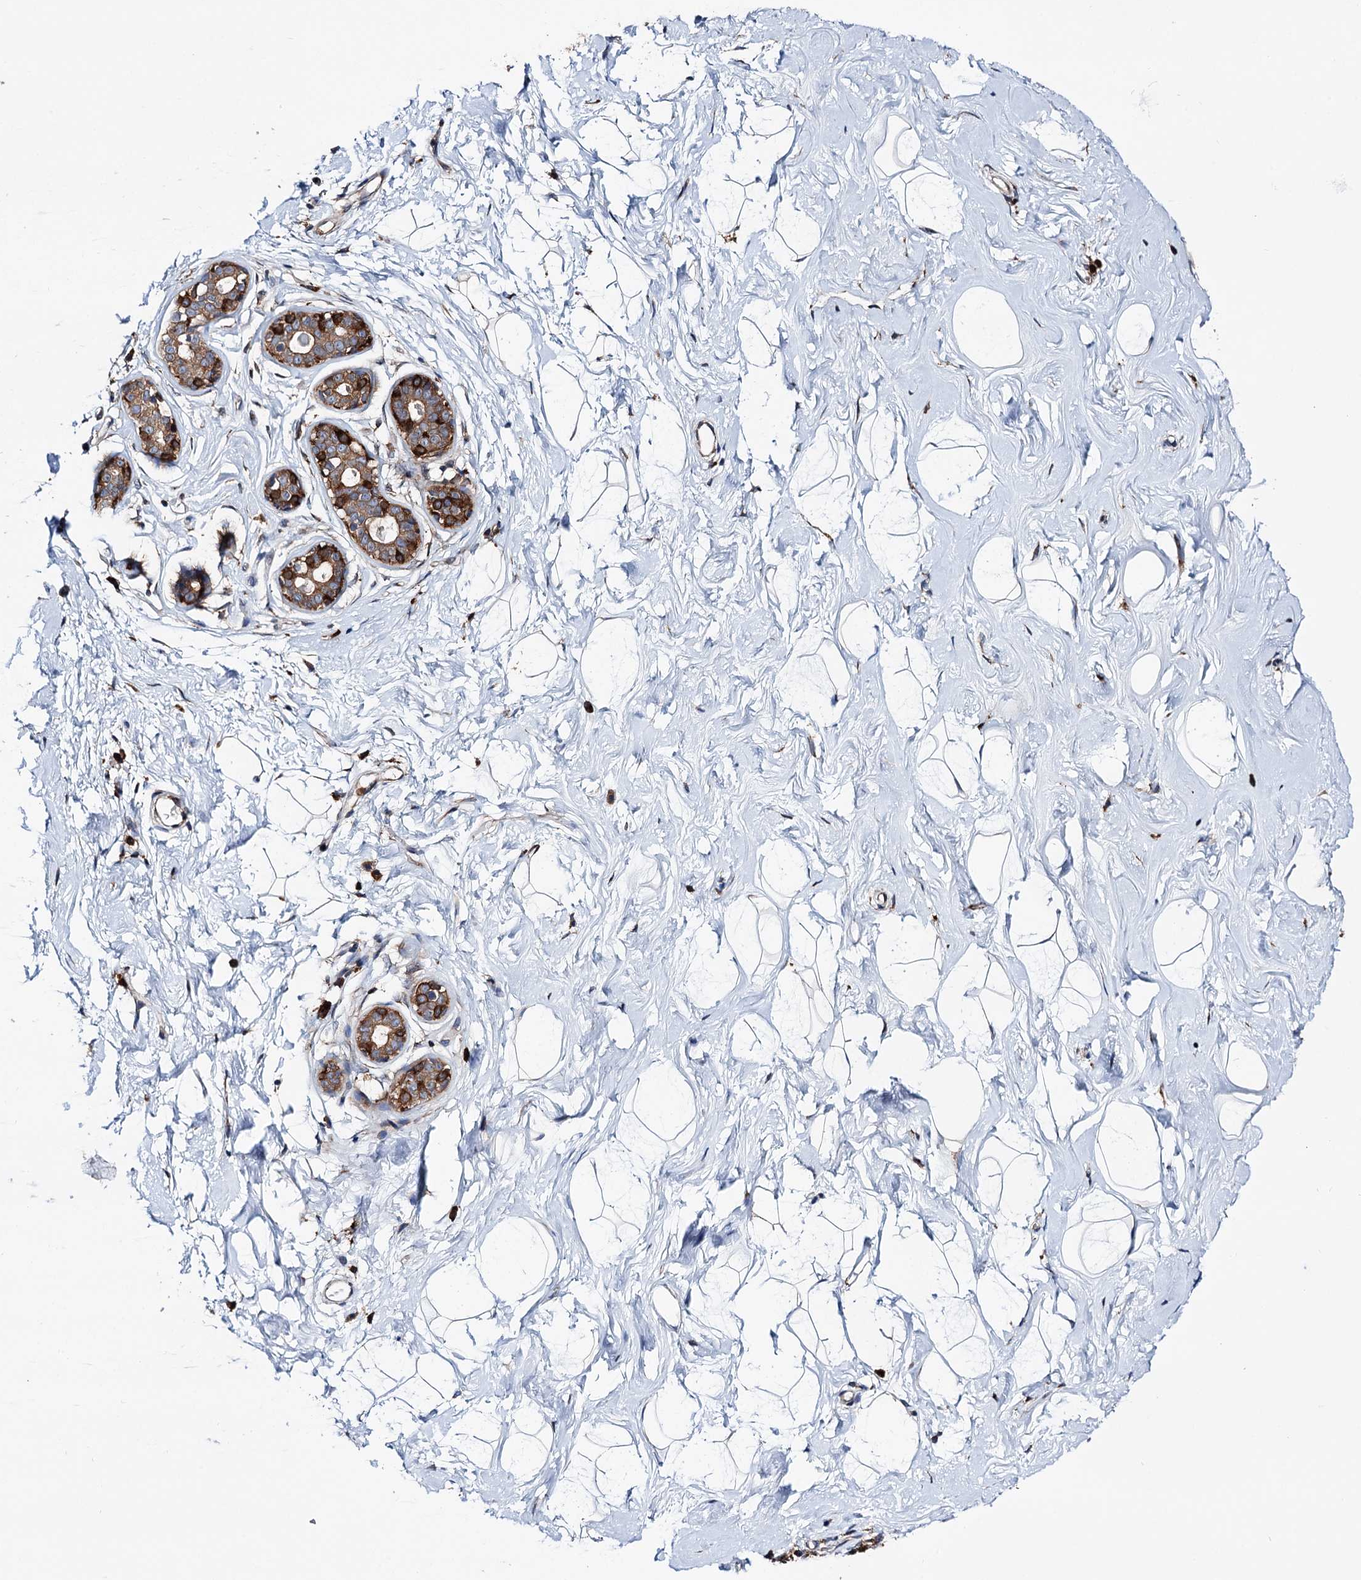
{"staining": {"intensity": "moderate", "quantity": "25%-75%", "location": "cytoplasmic/membranous"}, "tissue": "breast", "cell_type": "Adipocytes", "image_type": "normal", "snomed": [{"axis": "morphology", "description": "Normal tissue, NOS"}, {"axis": "morphology", "description": "Adenoma, NOS"}, {"axis": "topography", "description": "Breast"}], "caption": "Protein expression analysis of normal human breast reveals moderate cytoplasmic/membranous positivity in about 25%-75% of adipocytes.", "gene": "ERP29", "patient": {"sex": "female", "age": 23}}